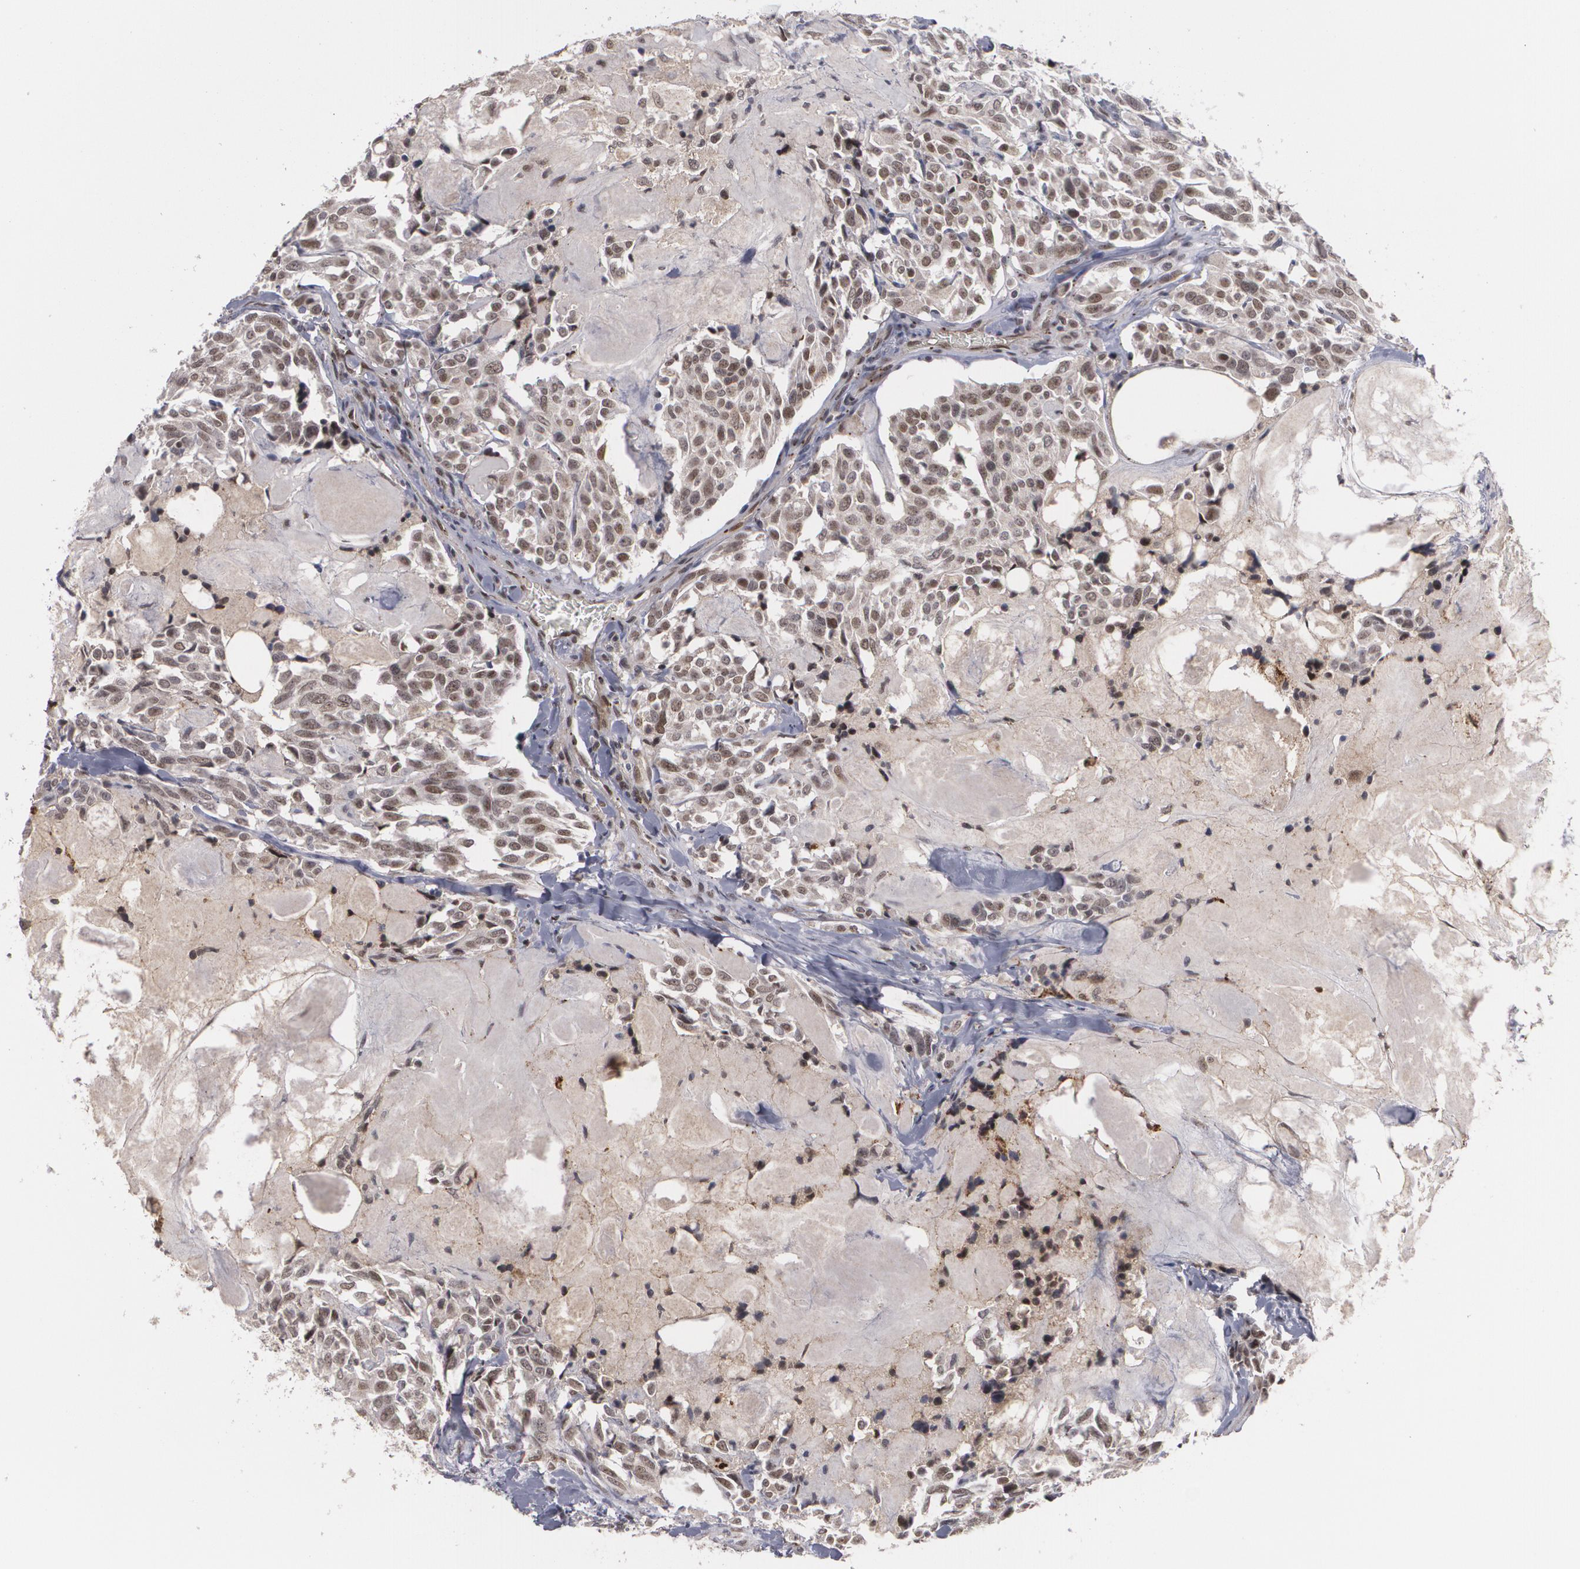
{"staining": {"intensity": "moderate", "quantity": "25%-75%", "location": "nuclear"}, "tissue": "thyroid cancer", "cell_type": "Tumor cells", "image_type": "cancer", "snomed": [{"axis": "morphology", "description": "Carcinoma, NOS"}, {"axis": "morphology", "description": "Carcinoid, malignant, NOS"}, {"axis": "topography", "description": "Thyroid gland"}], "caption": "Thyroid cancer stained with DAB immunohistochemistry reveals medium levels of moderate nuclear expression in approximately 25%-75% of tumor cells. Using DAB (3,3'-diaminobenzidine) (brown) and hematoxylin (blue) stains, captured at high magnification using brightfield microscopy.", "gene": "INTS6", "patient": {"sex": "male", "age": 33}}